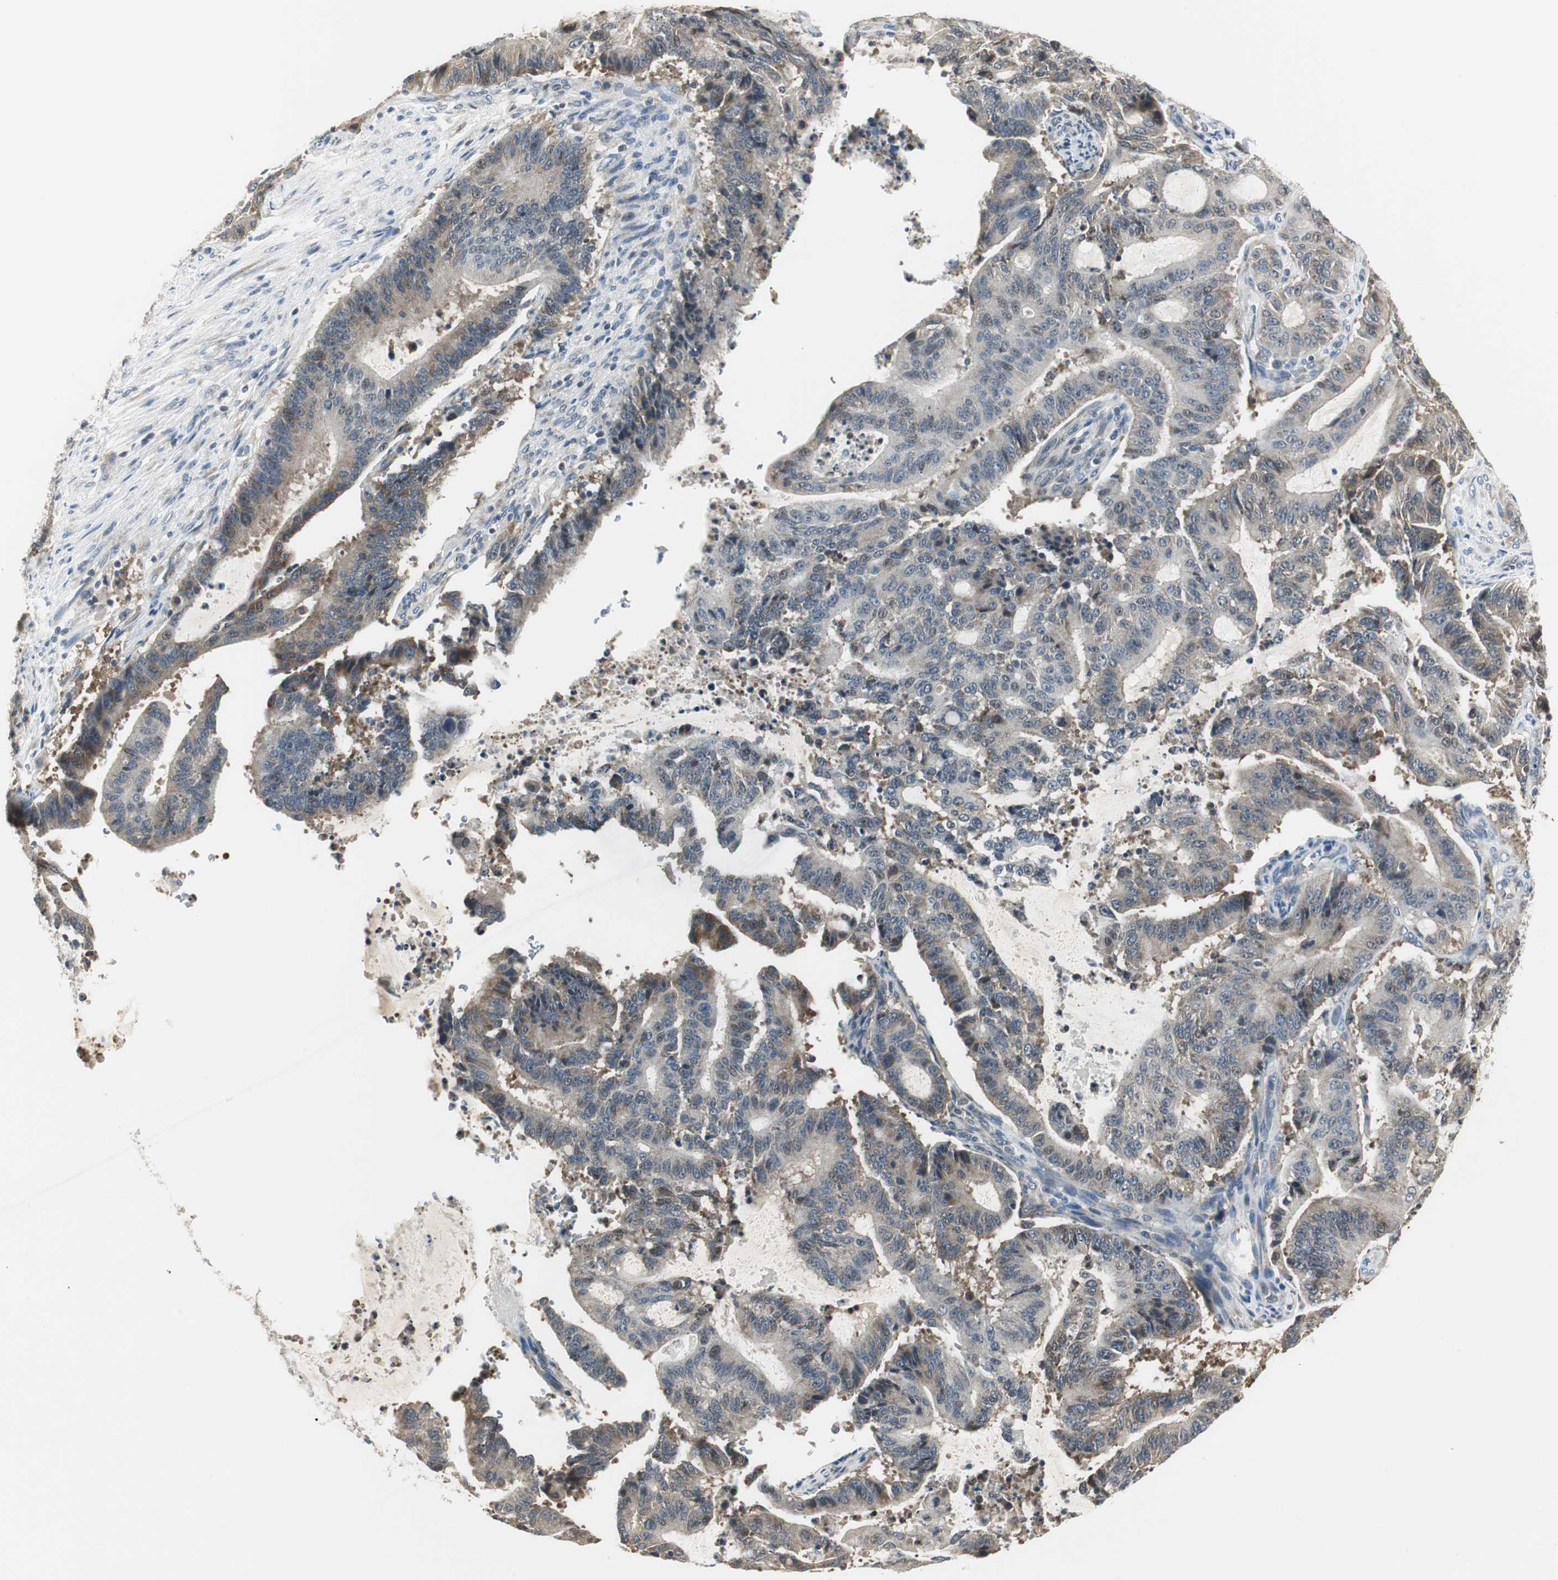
{"staining": {"intensity": "moderate", "quantity": ">75%", "location": "cytoplasmic/membranous"}, "tissue": "liver cancer", "cell_type": "Tumor cells", "image_type": "cancer", "snomed": [{"axis": "morphology", "description": "Cholangiocarcinoma"}, {"axis": "topography", "description": "Liver"}], "caption": "Immunohistochemistry (IHC) image of cholangiocarcinoma (liver) stained for a protein (brown), which shows medium levels of moderate cytoplasmic/membranous staining in approximately >75% of tumor cells.", "gene": "CCT5", "patient": {"sex": "female", "age": 73}}